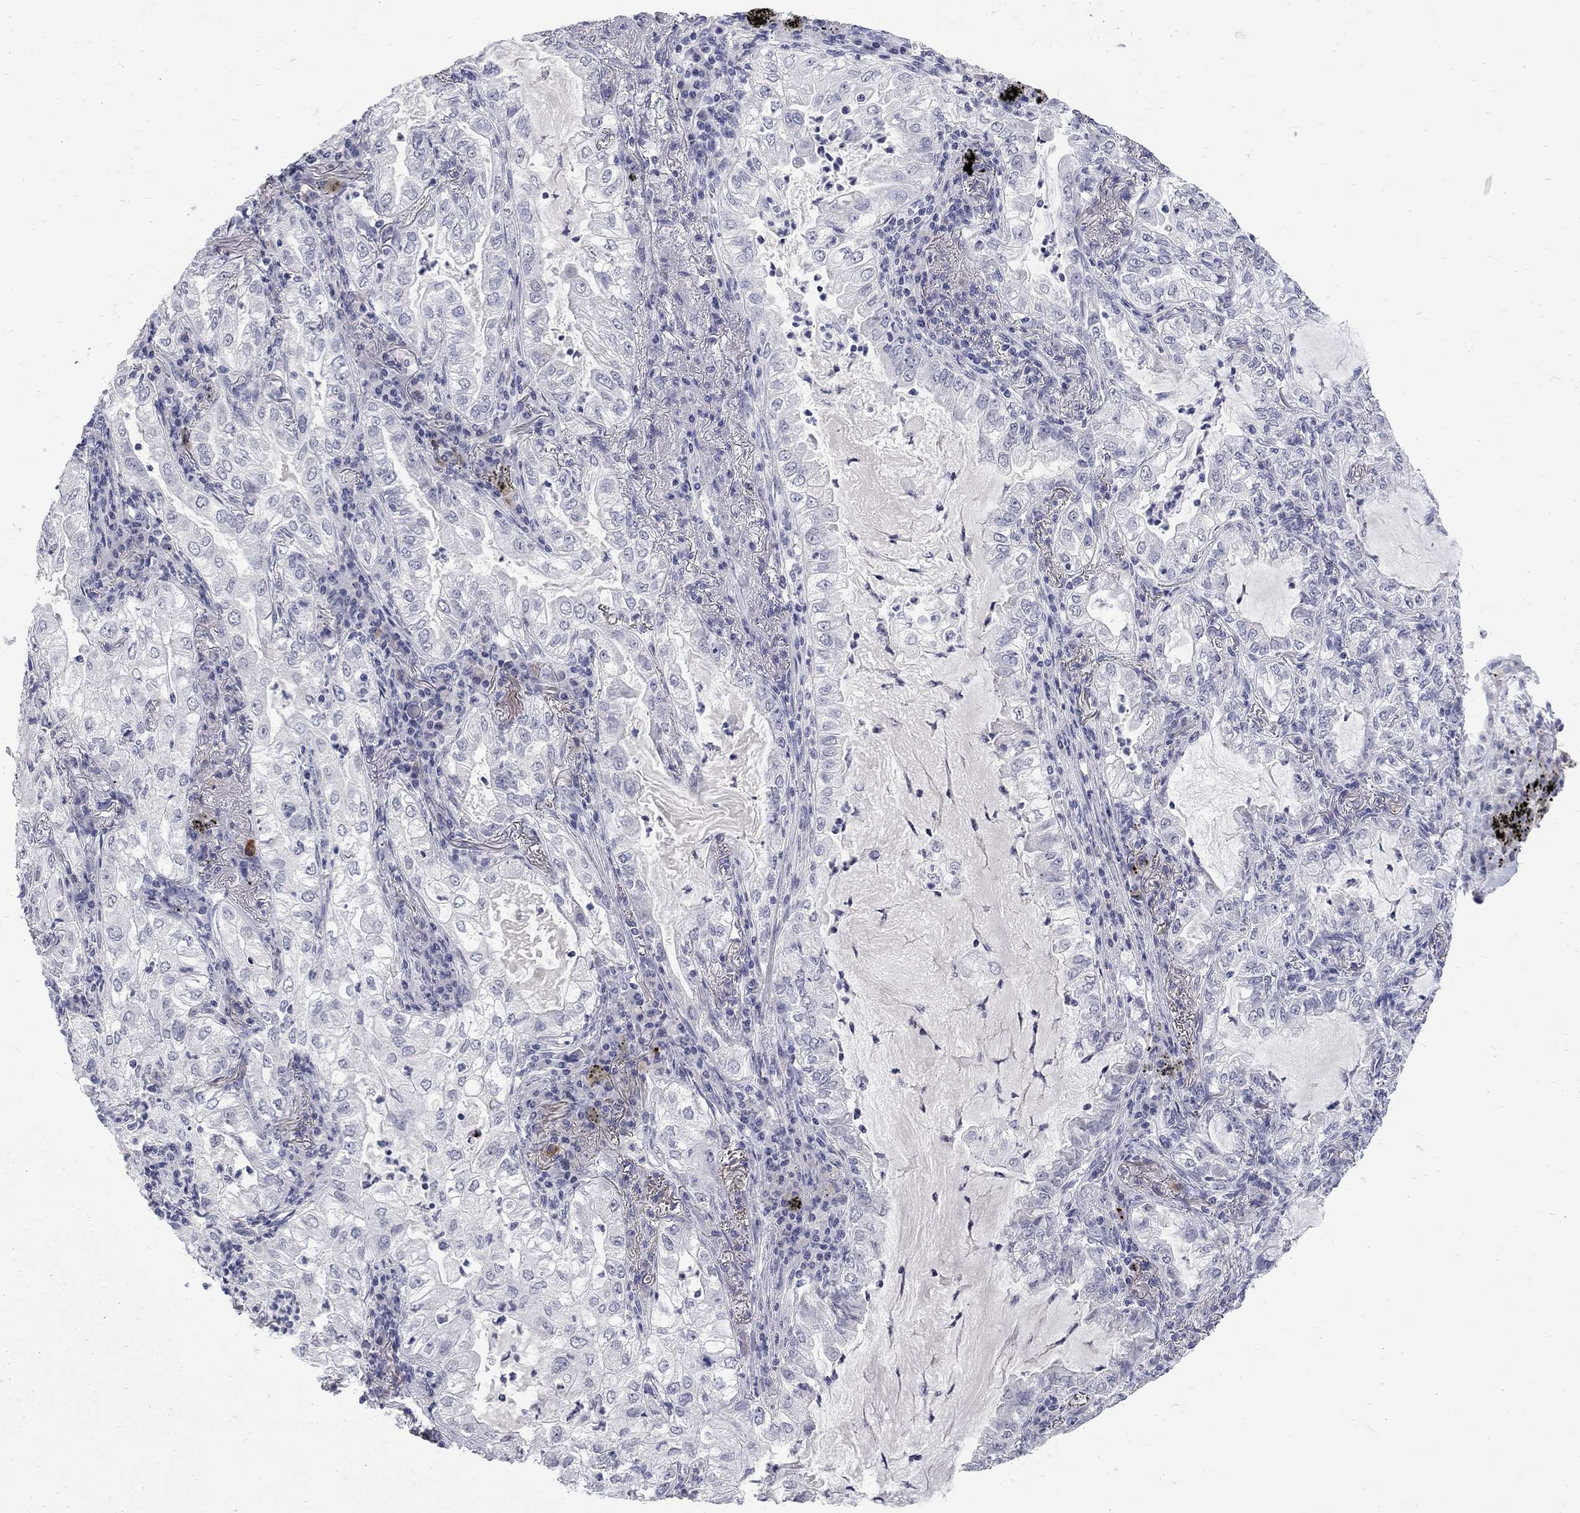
{"staining": {"intensity": "negative", "quantity": "none", "location": "none"}, "tissue": "lung cancer", "cell_type": "Tumor cells", "image_type": "cancer", "snomed": [{"axis": "morphology", "description": "Adenocarcinoma, NOS"}, {"axis": "topography", "description": "Lung"}], "caption": "Tumor cells are negative for brown protein staining in lung cancer. The staining was performed using DAB to visualize the protein expression in brown, while the nuclei were stained in blue with hematoxylin (Magnification: 20x).", "gene": "CTNND2", "patient": {"sex": "female", "age": 73}}